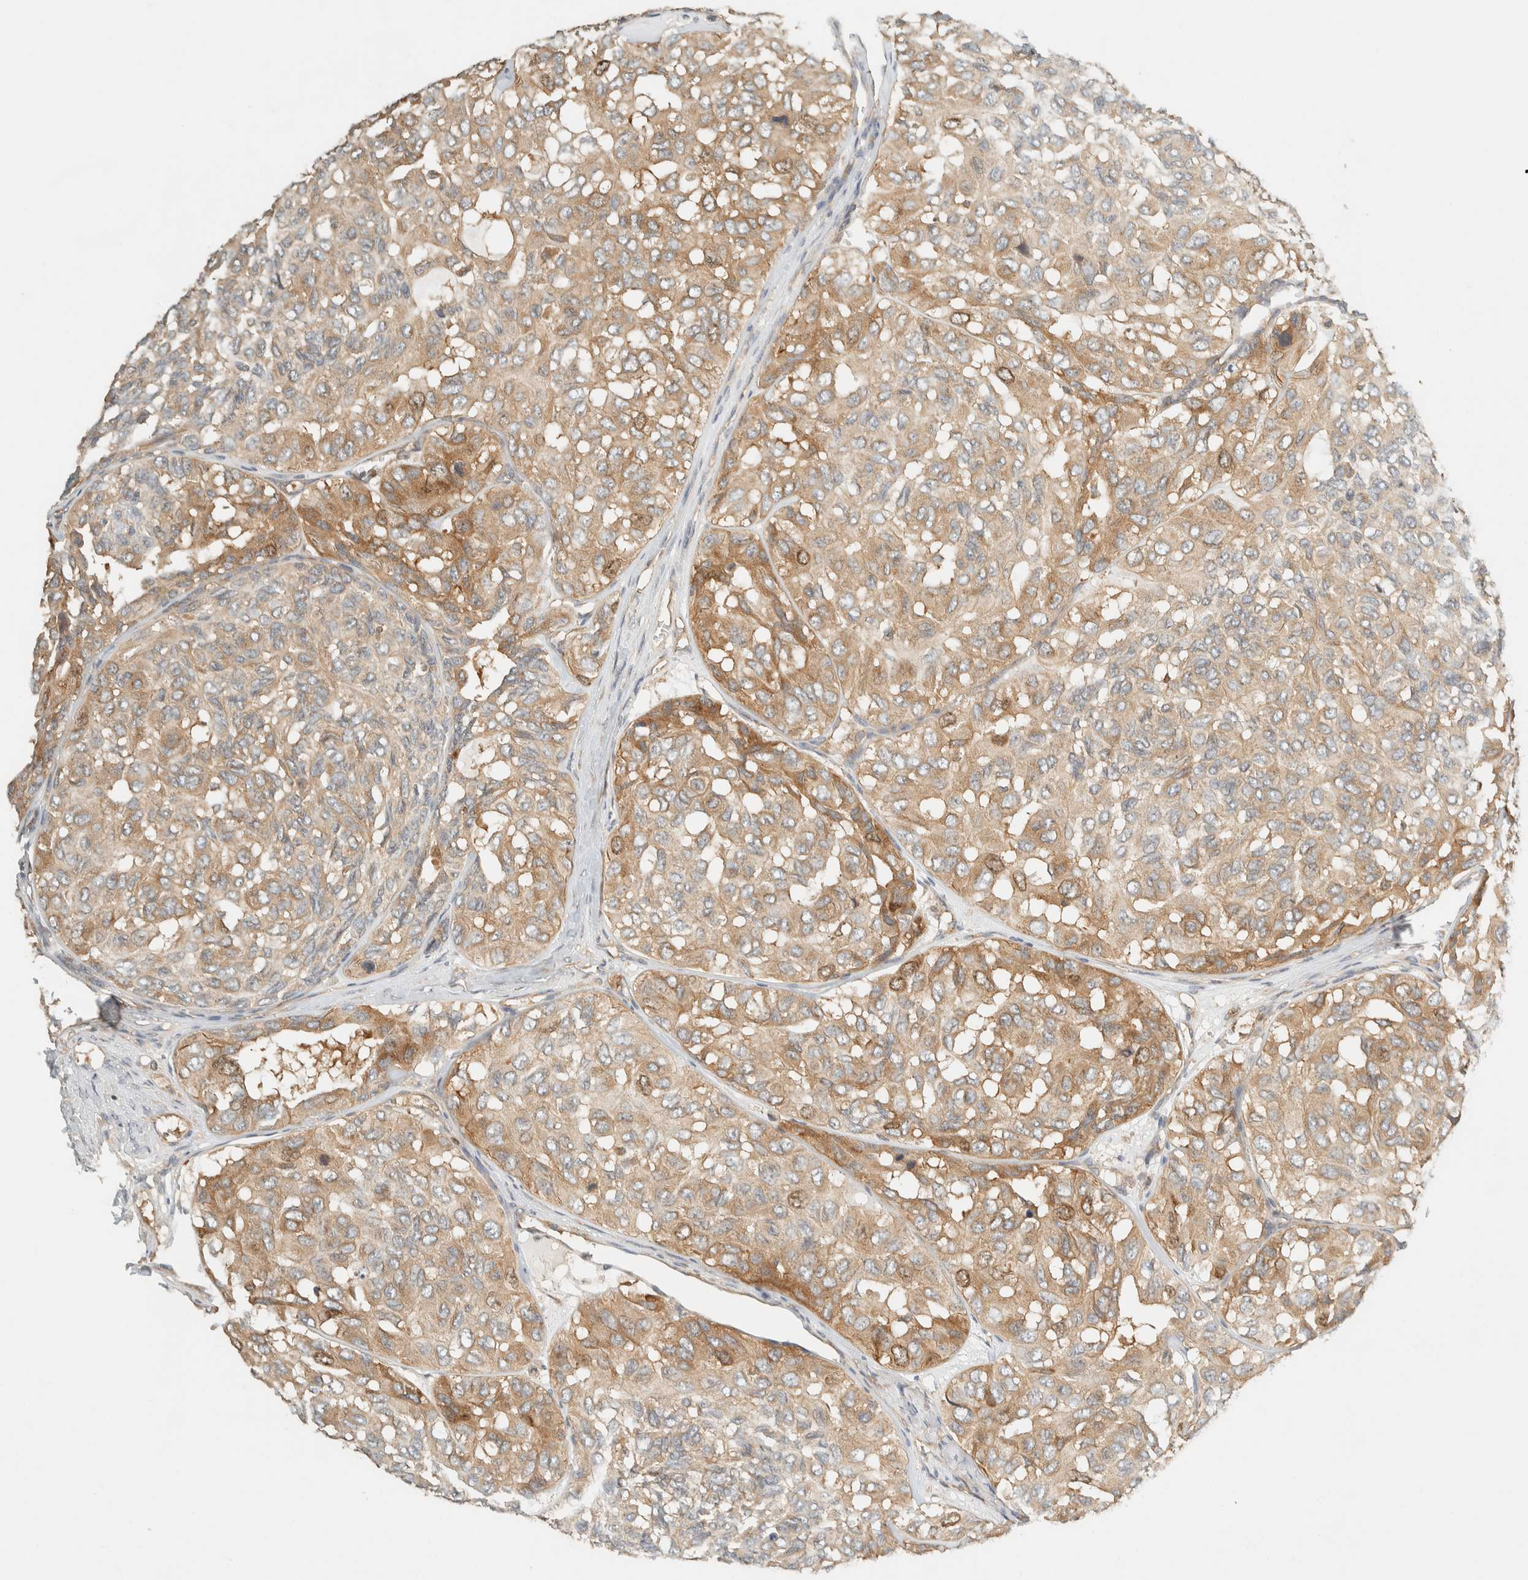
{"staining": {"intensity": "moderate", "quantity": ">75%", "location": "cytoplasmic/membranous"}, "tissue": "head and neck cancer", "cell_type": "Tumor cells", "image_type": "cancer", "snomed": [{"axis": "morphology", "description": "Adenocarcinoma, NOS"}, {"axis": "topography", "description": "Salivary gland, NOS"}, {"axis": "topography", "description": "Head-Neck"}], "caption": "This is an image of immunohistochemistry staining of adenocarcinoma (head and neck), which shows moderate staining in the cytoplasmic/membranous of tumor cells.", "gene": "ARFGEF1", "patient": {"sex": "female", "age": 76}}